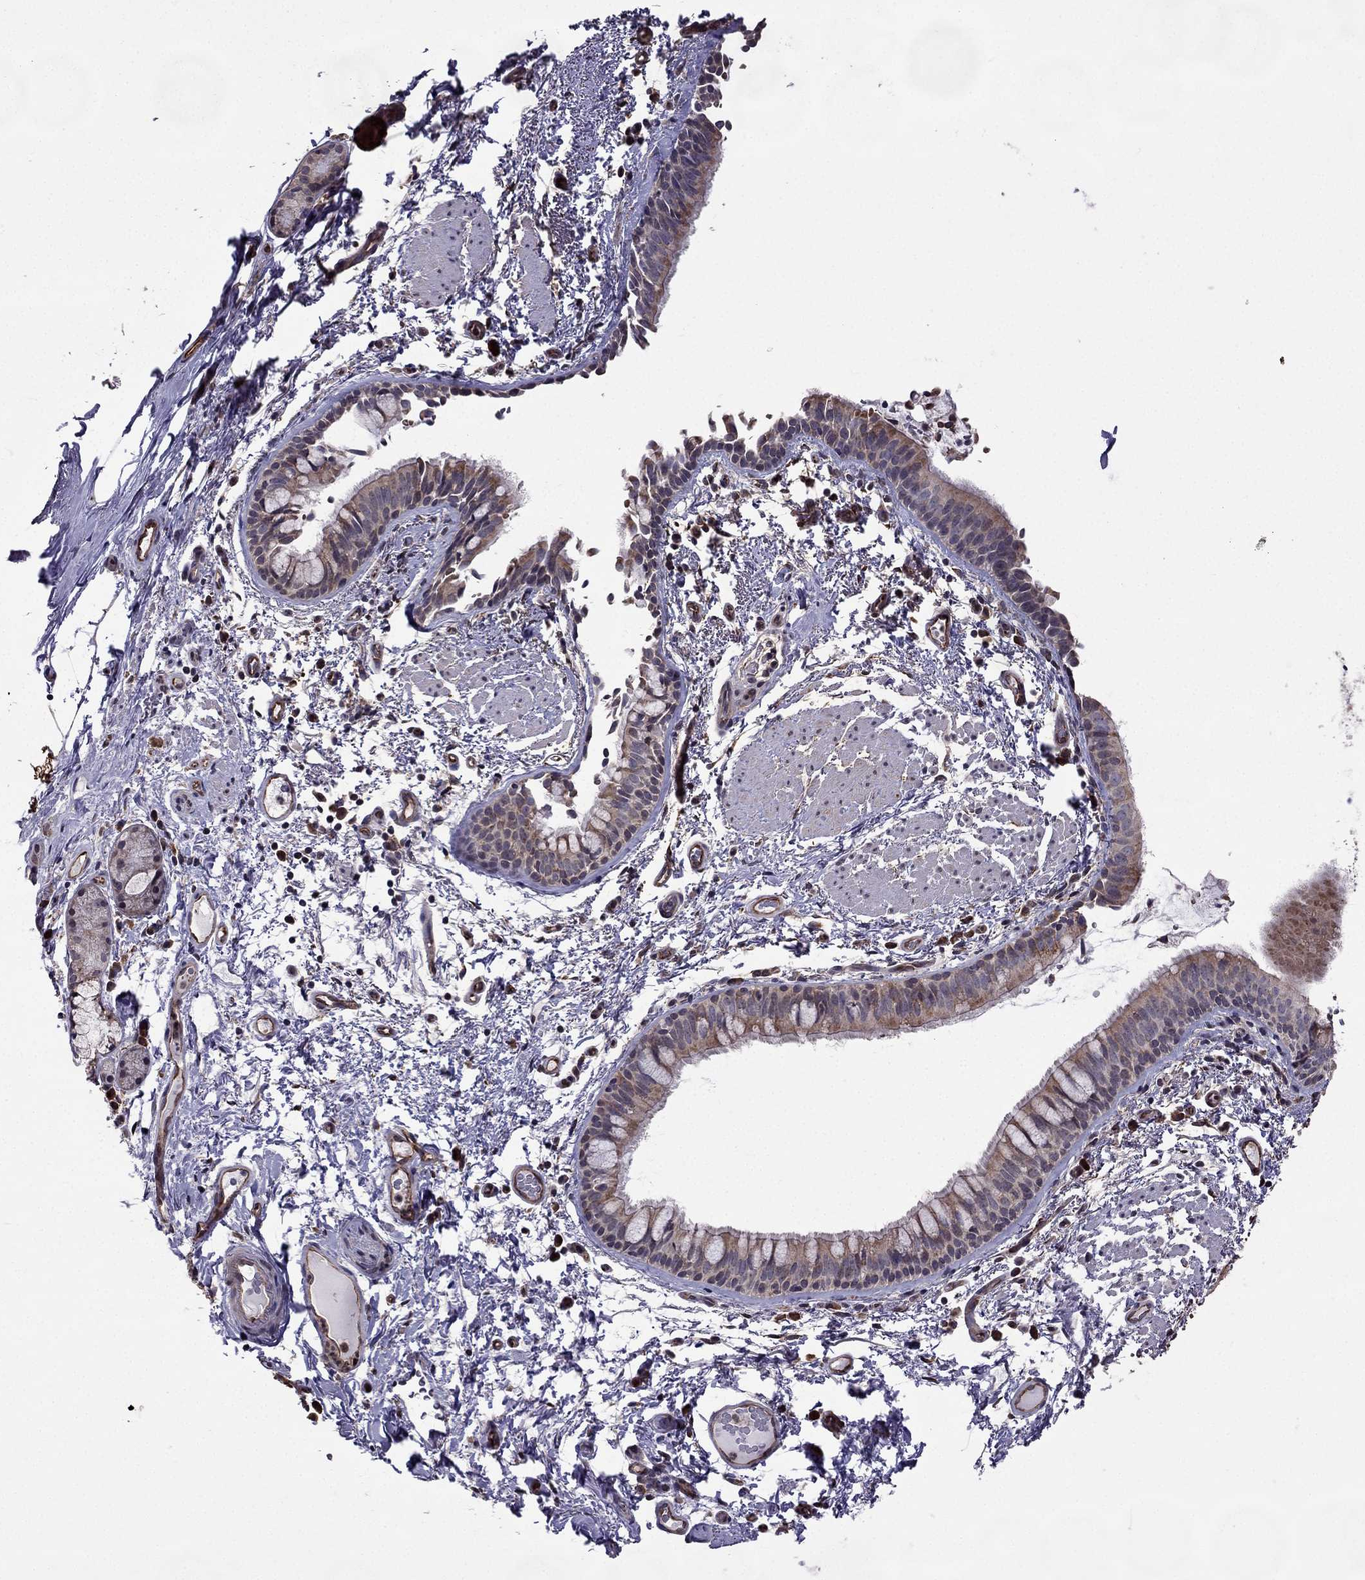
{"staining": {"intensity": "moderate", "quantity": "25%-75%", "location": "cytoplasmic/membranous"}, "tissue": "bronchus", "cell_type": "Respiratory epithelial cells", "image_type": "normal", "snomed": [{"axis": "morphology", "description": "Normal tissue, NOS"}, {"axis": "topography", "description": "Bronchus"}], "caption": "Protein staining displays moderate cytoplasmic/membranous positivity in about 25%-75% of respiratory epithelial cells in unremarkable bronchus.", "gene": "IKBIP", "patient": {"sex": "female", "age": 64}}